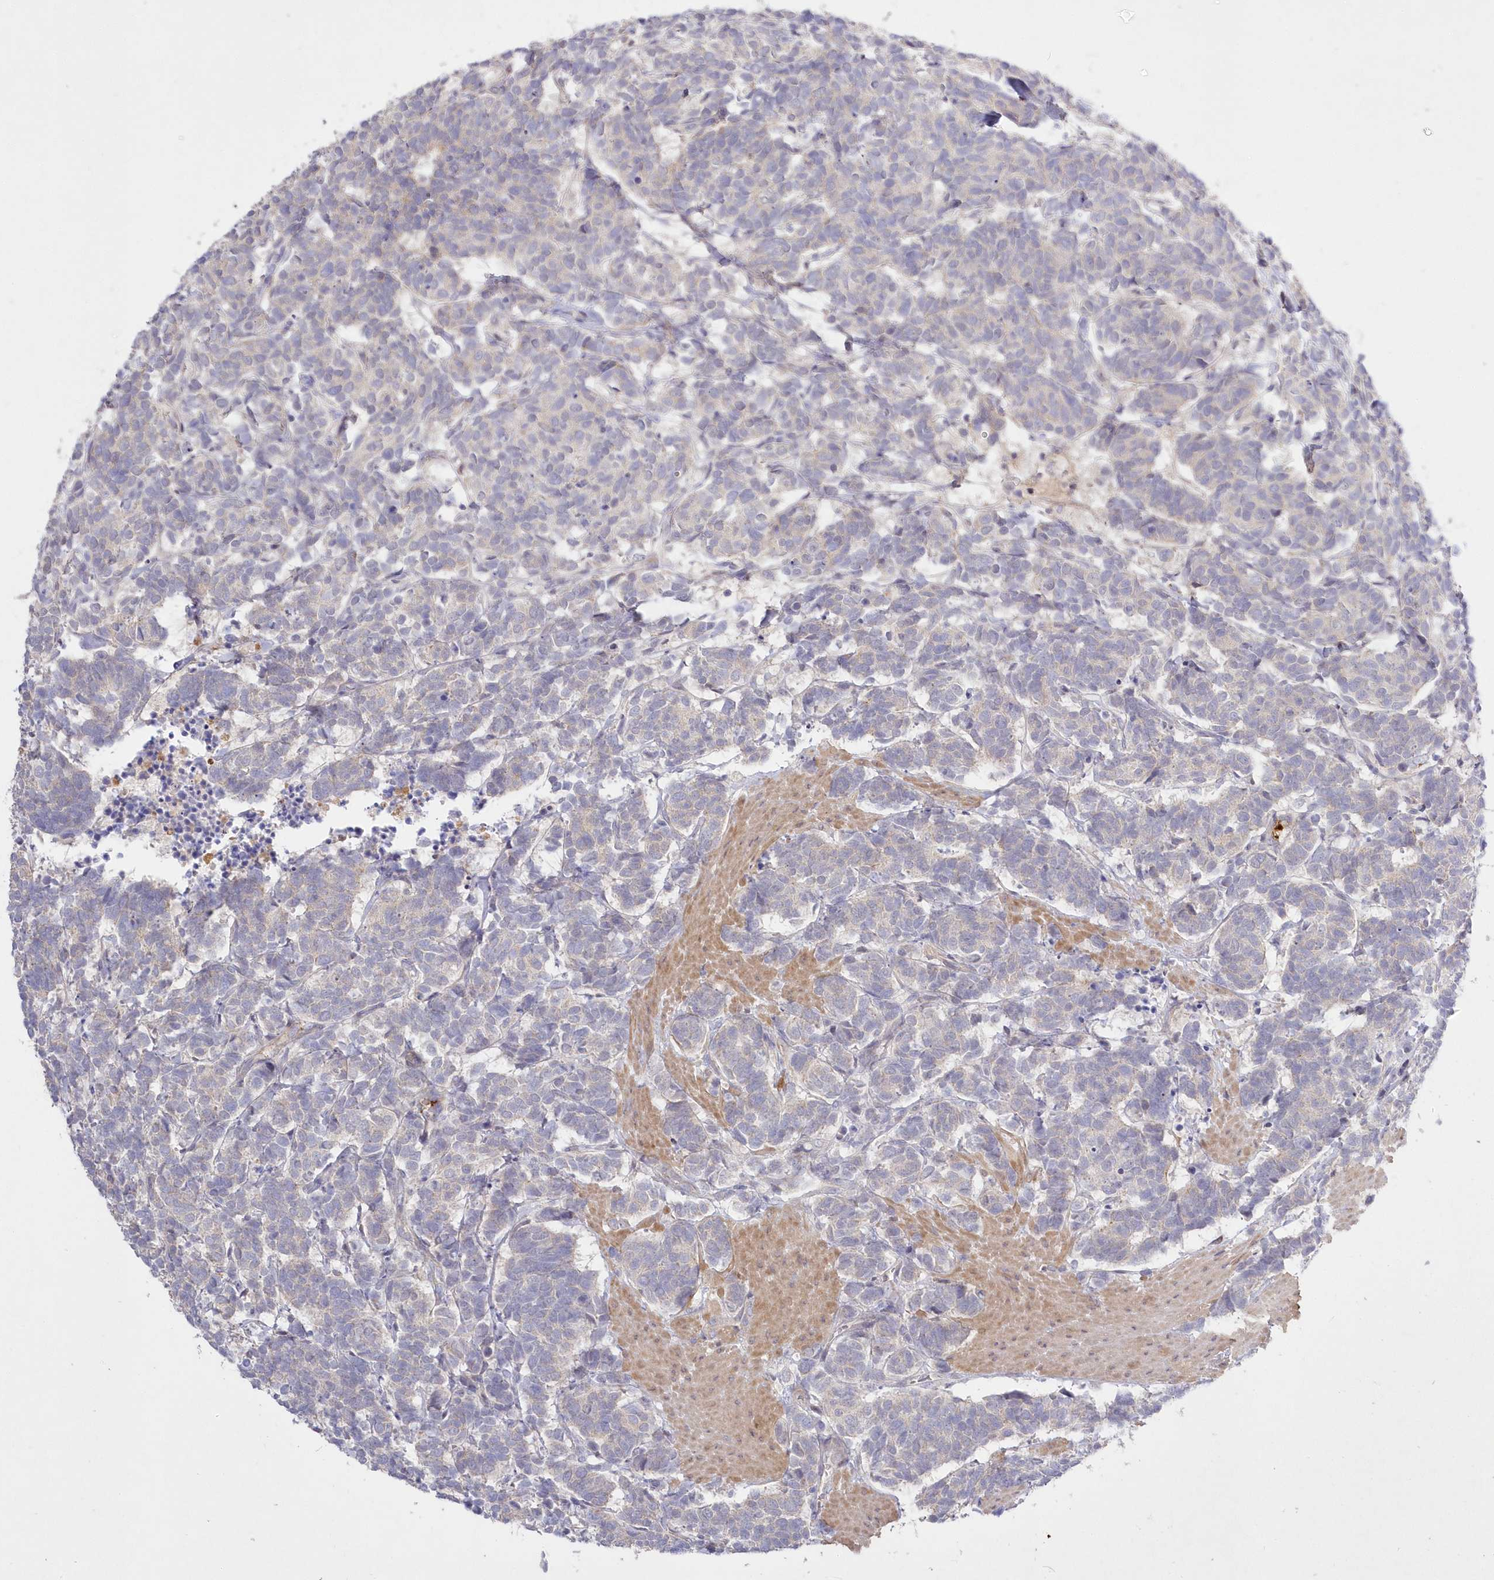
{"staining": {"intensity": "negative", "quantity": "none", "location": "none"}, "tissue": "carcinoid", "cell_type": "Tumor cells", "image_type": "cancer", "snomed": [{"axis": "morphology", "description": "Carcinoma, NOS"}, {"axis": "morphology", "description": "Carcinoid, malignant, NOS"}, {"axis": "topography", "description": "Urinary bladder"}], "caption": "Immunohistochemistry (IHC) micrograph of neoplastic tissue: carcinoid stained with DAB demonstrates no significant protein expression in tumor cells.", "gene": "WBP1L", "patient": {"sex": "male", "age": 57}}